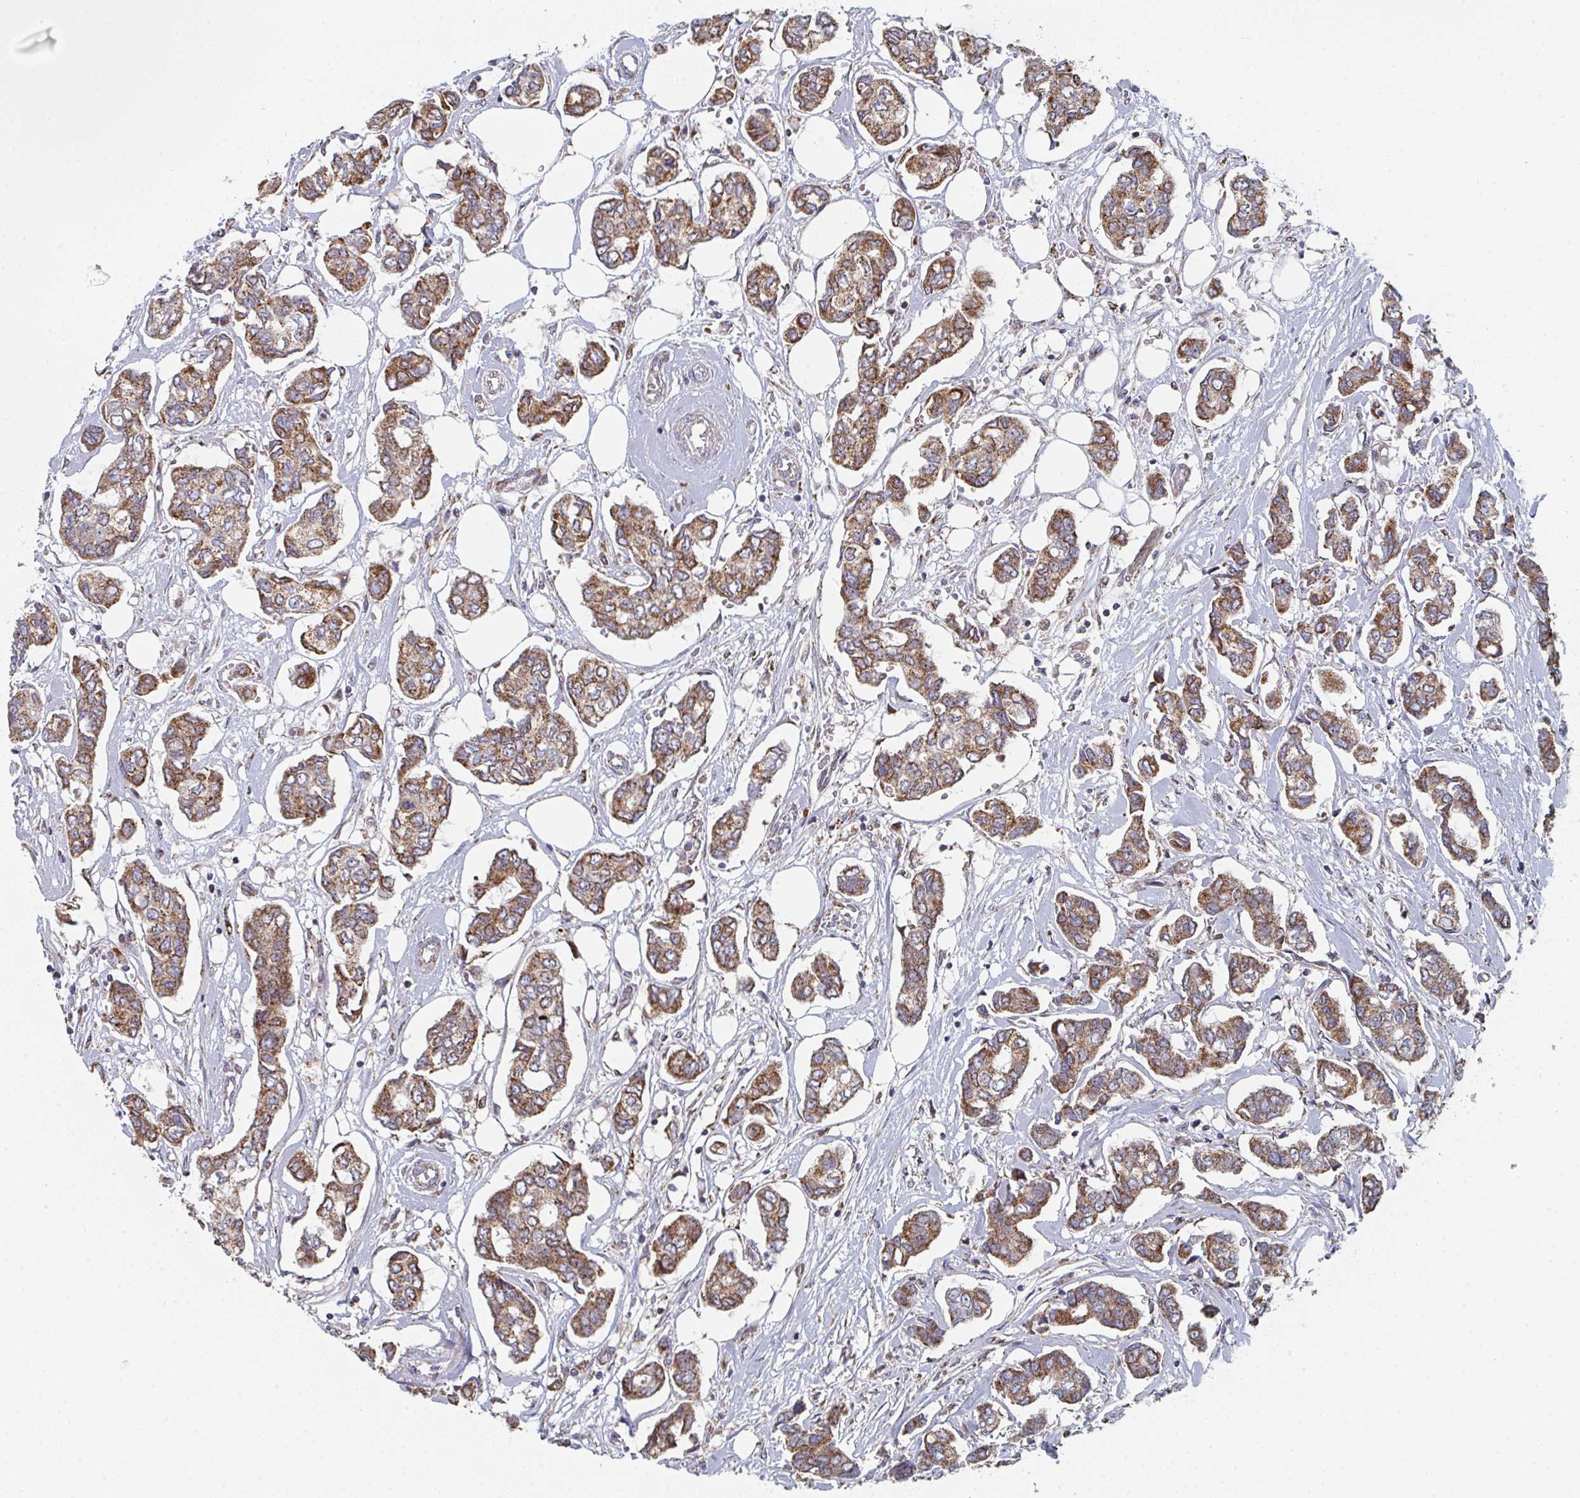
{"staining": {"intensity": "moderate", "quantity": ">75%", "location": "cytoplasmic/membranous"}, "tissue": "breast cancer", "cell_type": "Tumor cells", "image_type": "cancer", "snomed": [{"axis": "morphology", "description": "Duct carcinoma"}, {"axis": "topography", "description": "Breast"}], "caption": "Breast cancer was stained to show a protein in brown. There is medium levels of moderate cytoplasmic/membranous positivity in about >75% of tumor cells.", "gene": "ZNF644", "patient": {"sex": "female", "age": 73}}